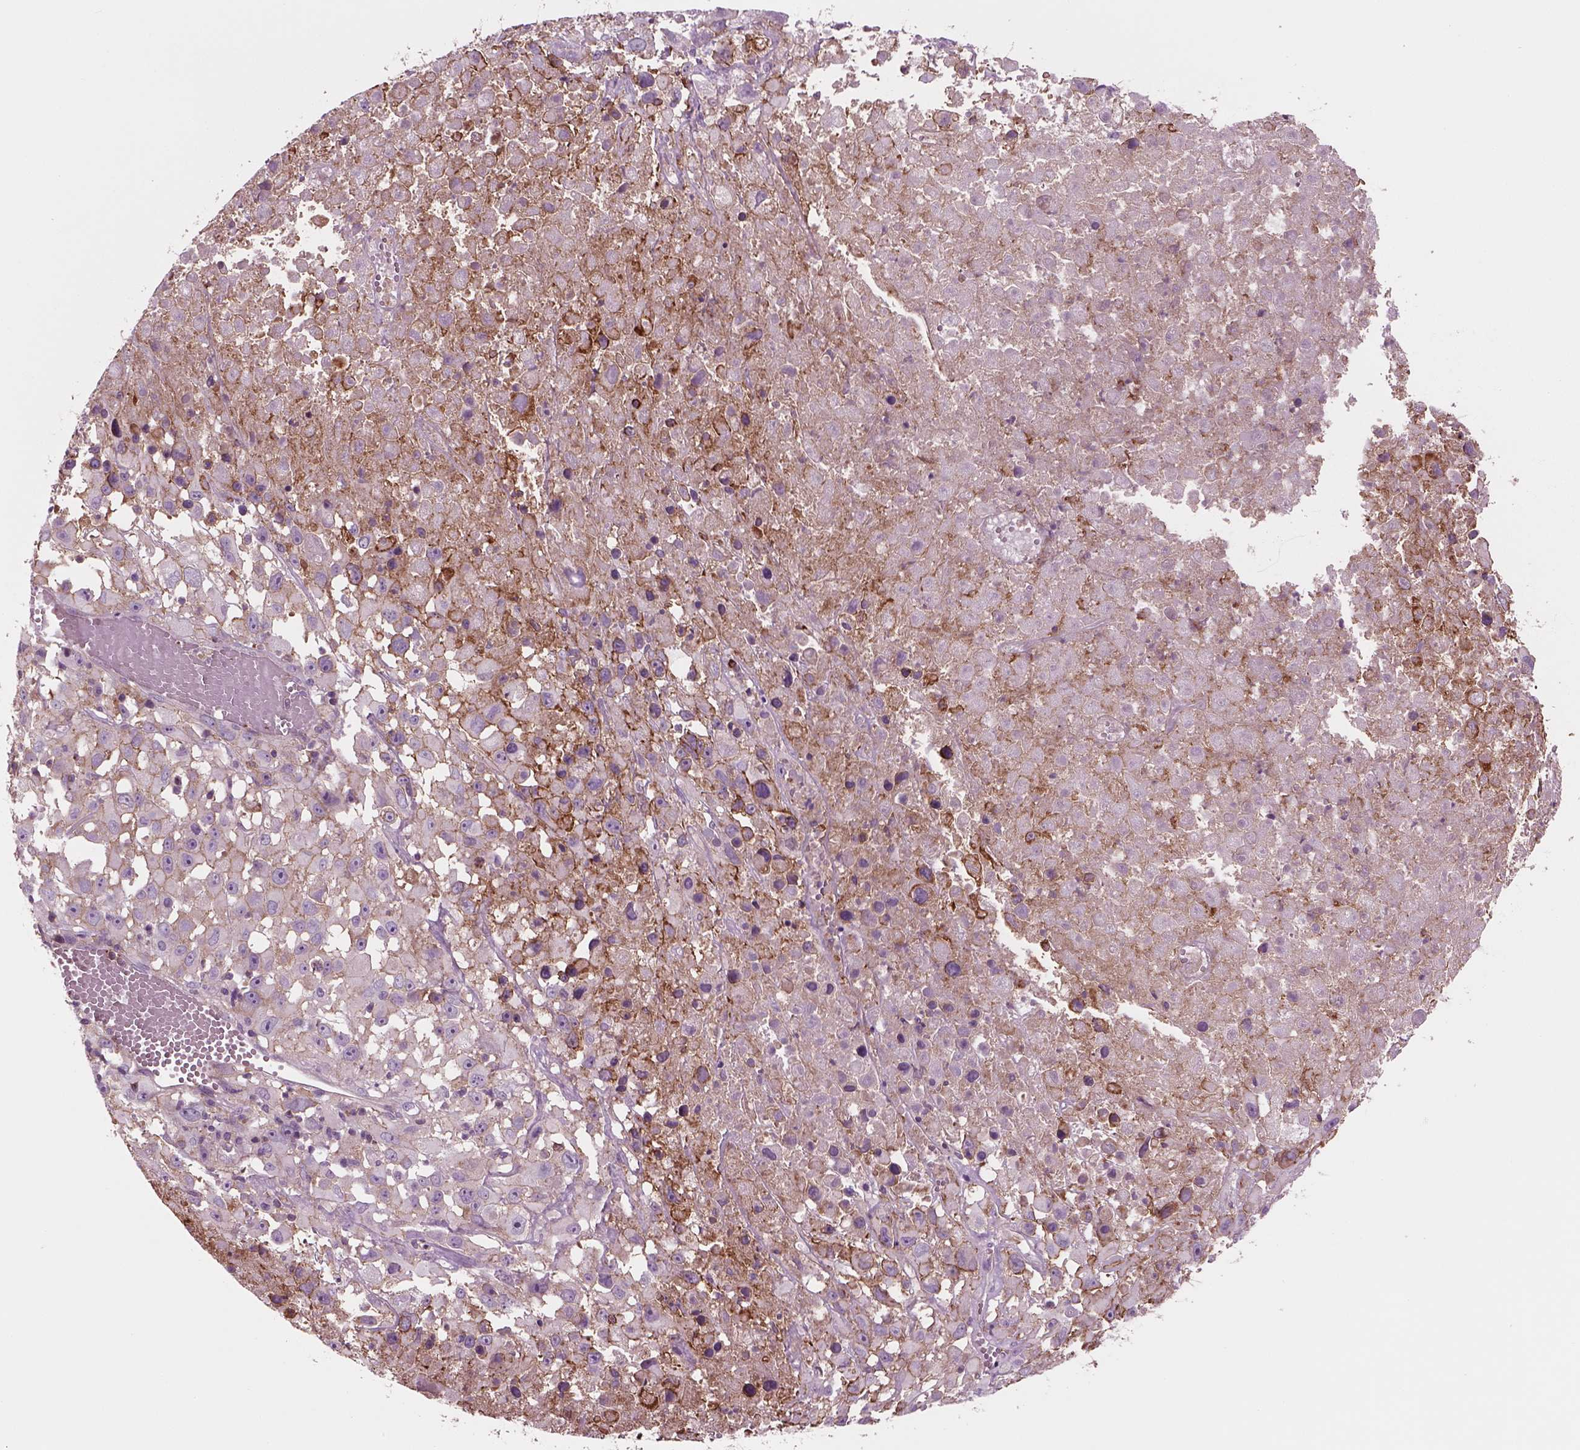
{"staining": {"intensity": "moderate", "quantity": "<25%", "location": "cytoplasmic/membranous"}, "tissue": "melanoma", "cell_type": "Tumor cells", "image_type": "cancer", "snomed": [{"axis": "morphology", "description": "Malignant melanoma, Metastatic site"}, {"axis": "topography", "description": "Lymph node"}], "caption": "Melanoma stained for a protein (brown) reveals moderate cytoplasmic/membranous positive positivity in about <25% of tumor cells.", "gene": "SLC2A3", "patient": {"sex": "male", "age": 50}}